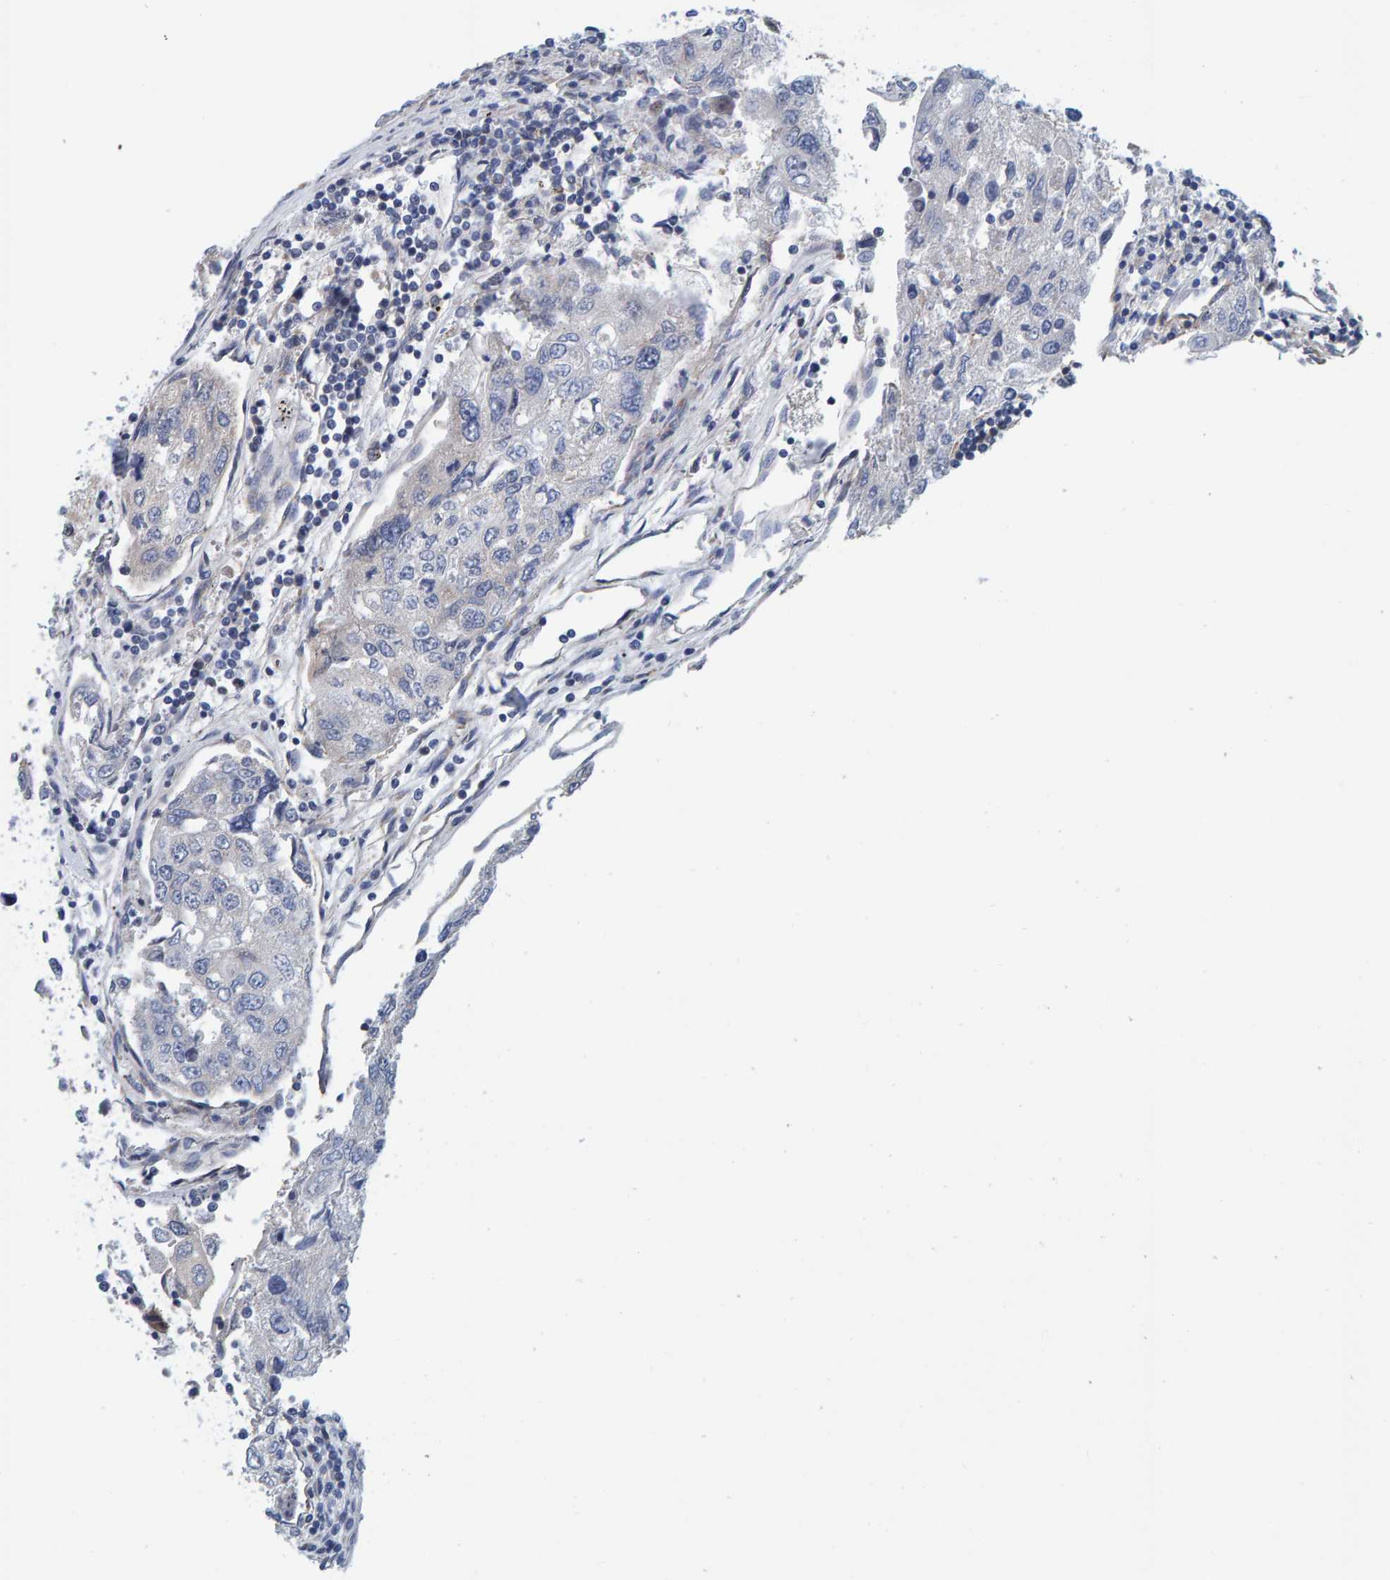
{"staining": {"intensity": "negative", "quantity": "none", "location": "none"}, "tissue": "urothelial cancer", "cell_type": "Tumor cells", "image_type": "cancer", "snomed": [{"axis": "morphology", "description": "Urothelial carcinoma, High grade"}, {"axis": "topography", "description": "Lymph node"}, {"axis": "topography", "description": "Urinary bladder"}], "caption": "High power microscopy histopathology image of an IHC histopathology image of high-grade urothelial carcinoma, revealing no significant positivity in tumor cells.", "gene": "SCRN2", "patient": {"sex": "male", "age": 51}}